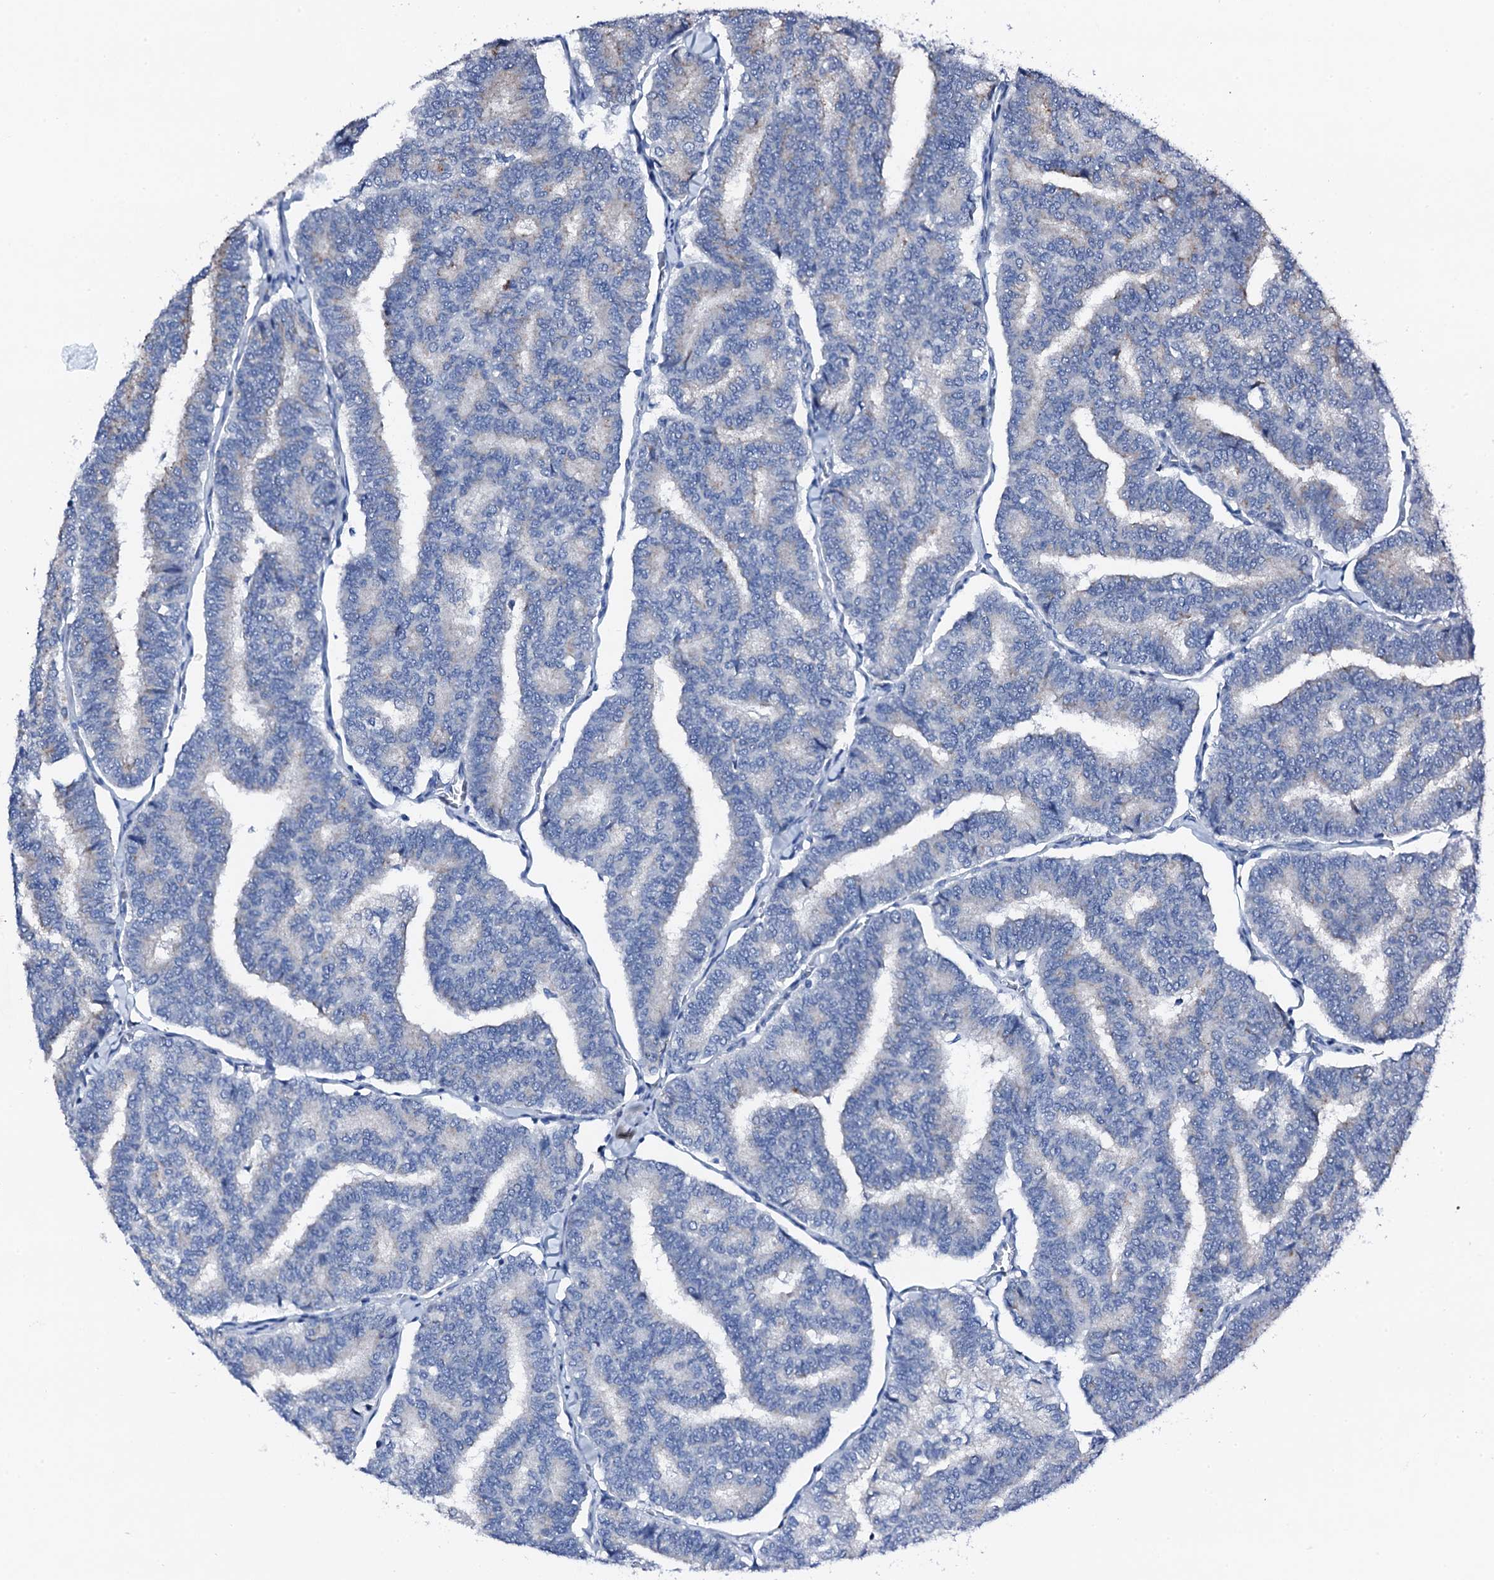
{"staining": {"intensity": "negative", "quantity": "none", "location": "none"}, "tissue": "thyroid cancer", "cell_type": "Tumor cells", "image_type": "cancer", "snomed": [{"axis": "morphology", "description": "Papillary adenocarcinoma, NOS"}, {"axis": "topography", "description": "Thyroid gland"}], "caption": "Immunohistochemical staining of human thyroid cancer (papillary adenocarcinoma) demonstrates no significant positivity in tumor cells.", "gene": "TRAFD1", "patient": {"sex": "female", "age": 35}}